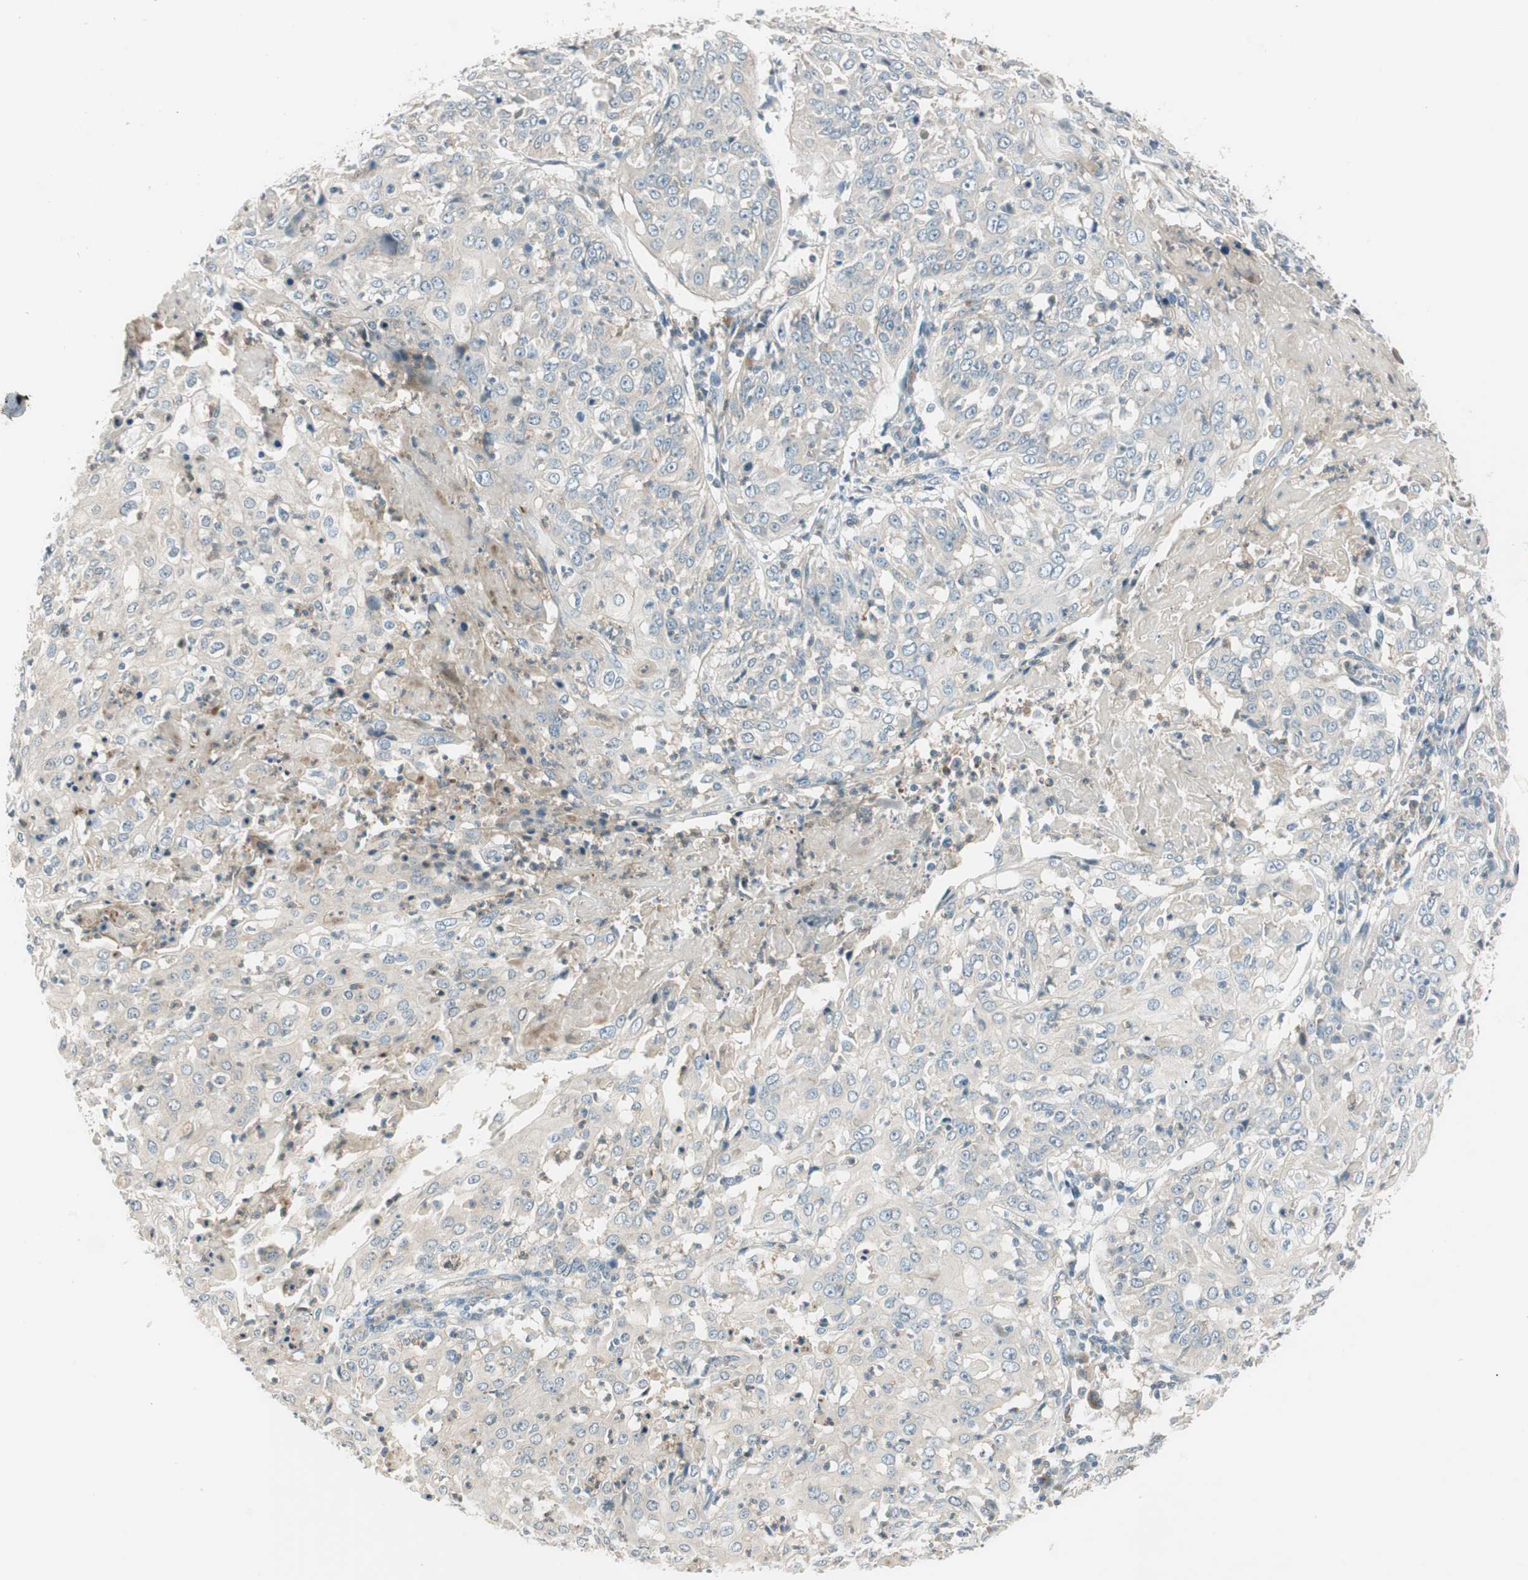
{"staining": {"intensity": "weak", "quantity": "<25%", "location": "cytoplasmic/membranous"}, "tissue": "cervical cancer", "cell_type": "Tumor cells", "image_type": "cancer", "snomed": [{"axis": "morphology", "description": "Squamous cell carcinoma, NOS"}, {"axis": "topography", "description": "Cervix"}], "caption": "Tumor cells are negative for protein expression in human squamous cell carcinoma (cervical). The staining is performed using DAB brown chromogen with nuclei counter-stained in using hematoxylin.", "gene": "CGRRF1", "patient": {"sex": "female", "age": 39}}